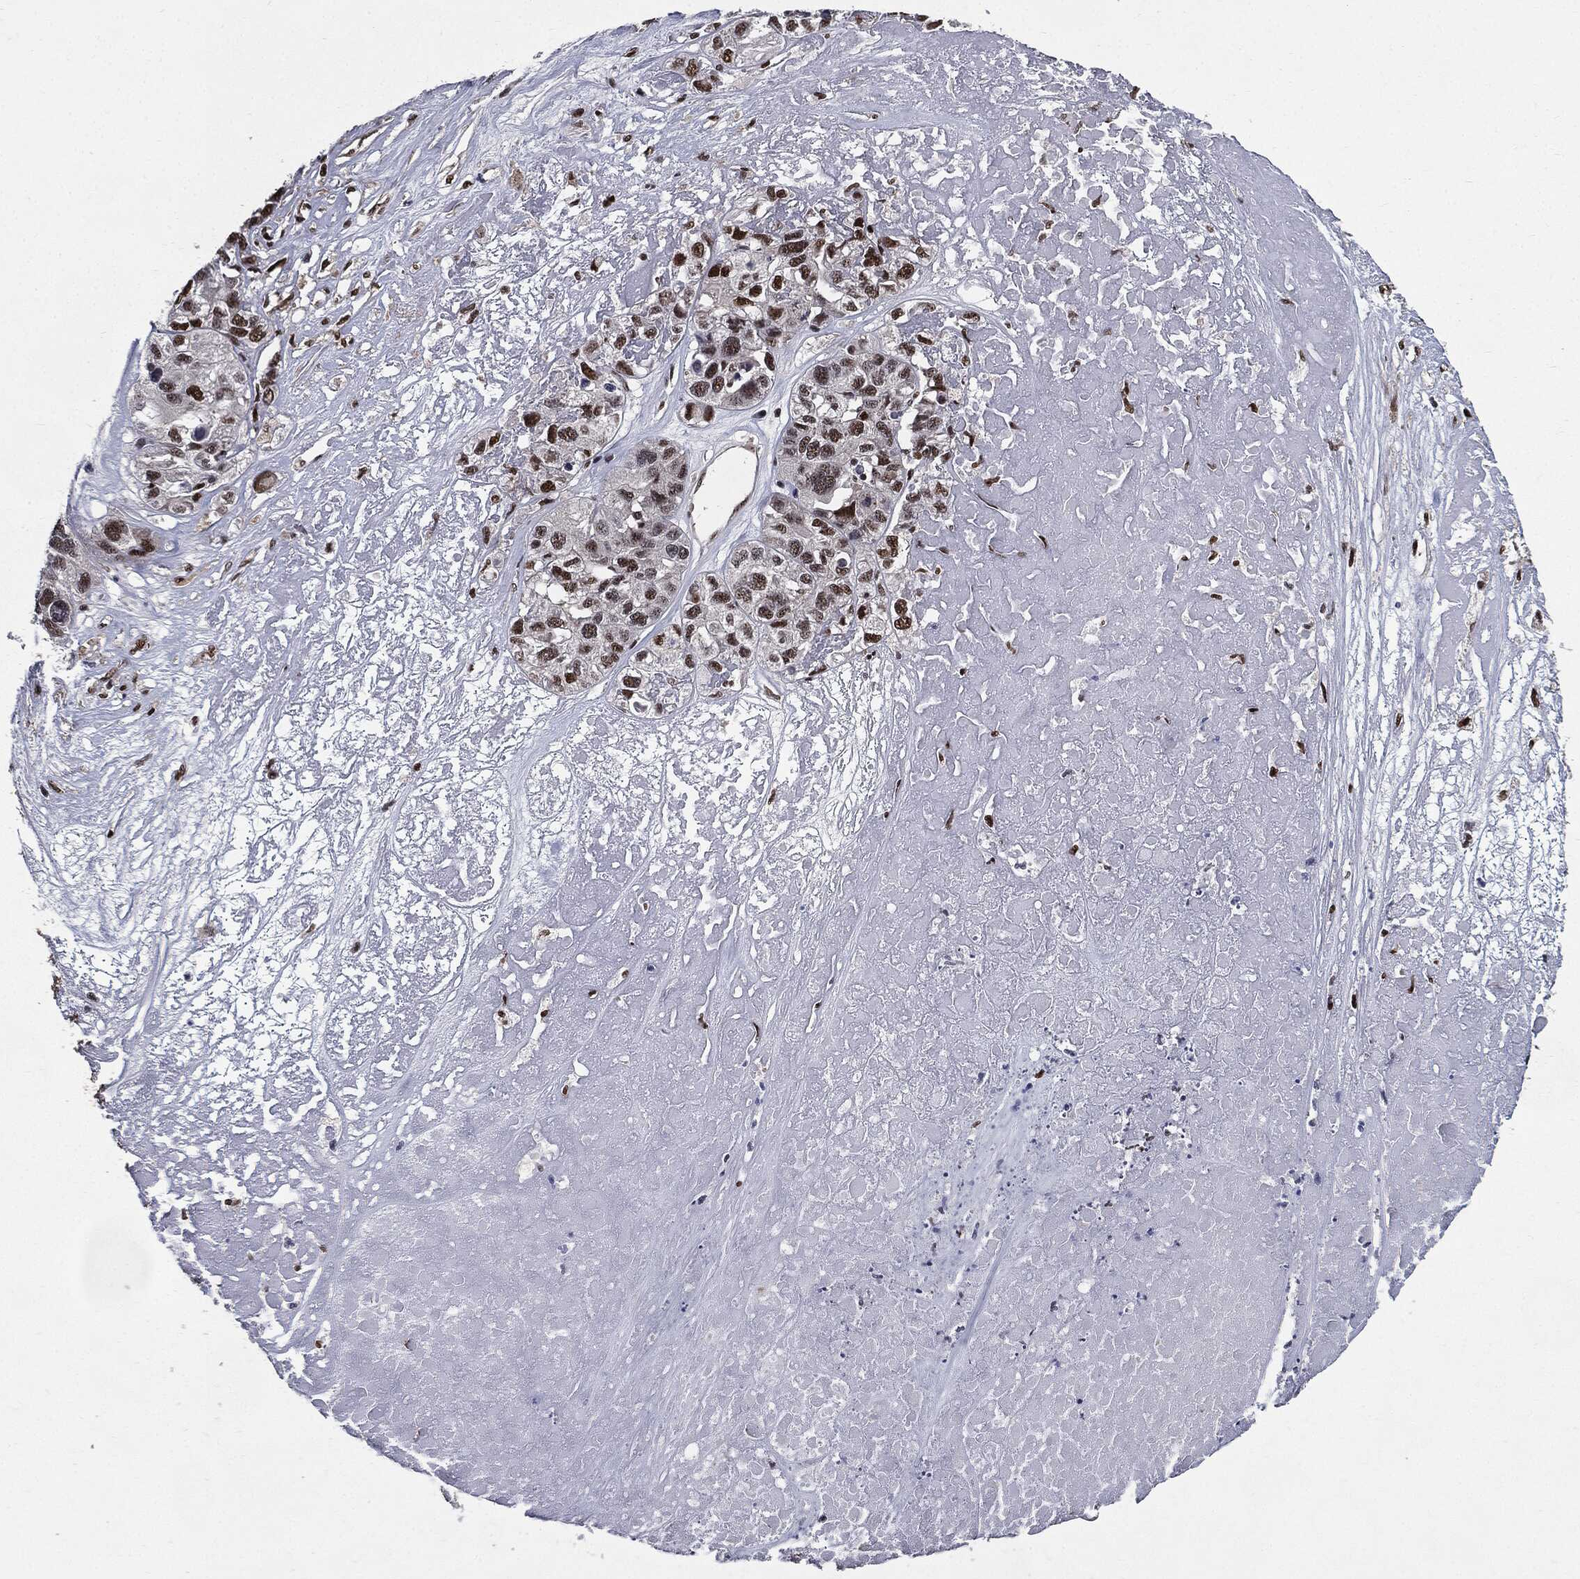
{"staining": {"intensity": "strong", "quantity": ">75%", "location": "nuclear"}, "tissue": "ovarian cancer", "cell_type": "Tumor cells", "image_type": "cancer", "snomed": [{"axis": "morphology", "description": "Cystadenocarcinoma, serous, NOS"}, {"axis": "topography", "description": "Ovary"}], "caption": "Ovarian cancer (serous cystadenocarcinoma) was stained to show a protein in brown. There is high levels of strong nuclear expression in approximately >75% of tumor cells.", "gene": "JUN", "patient": {"sex": "female", "age": 87}}